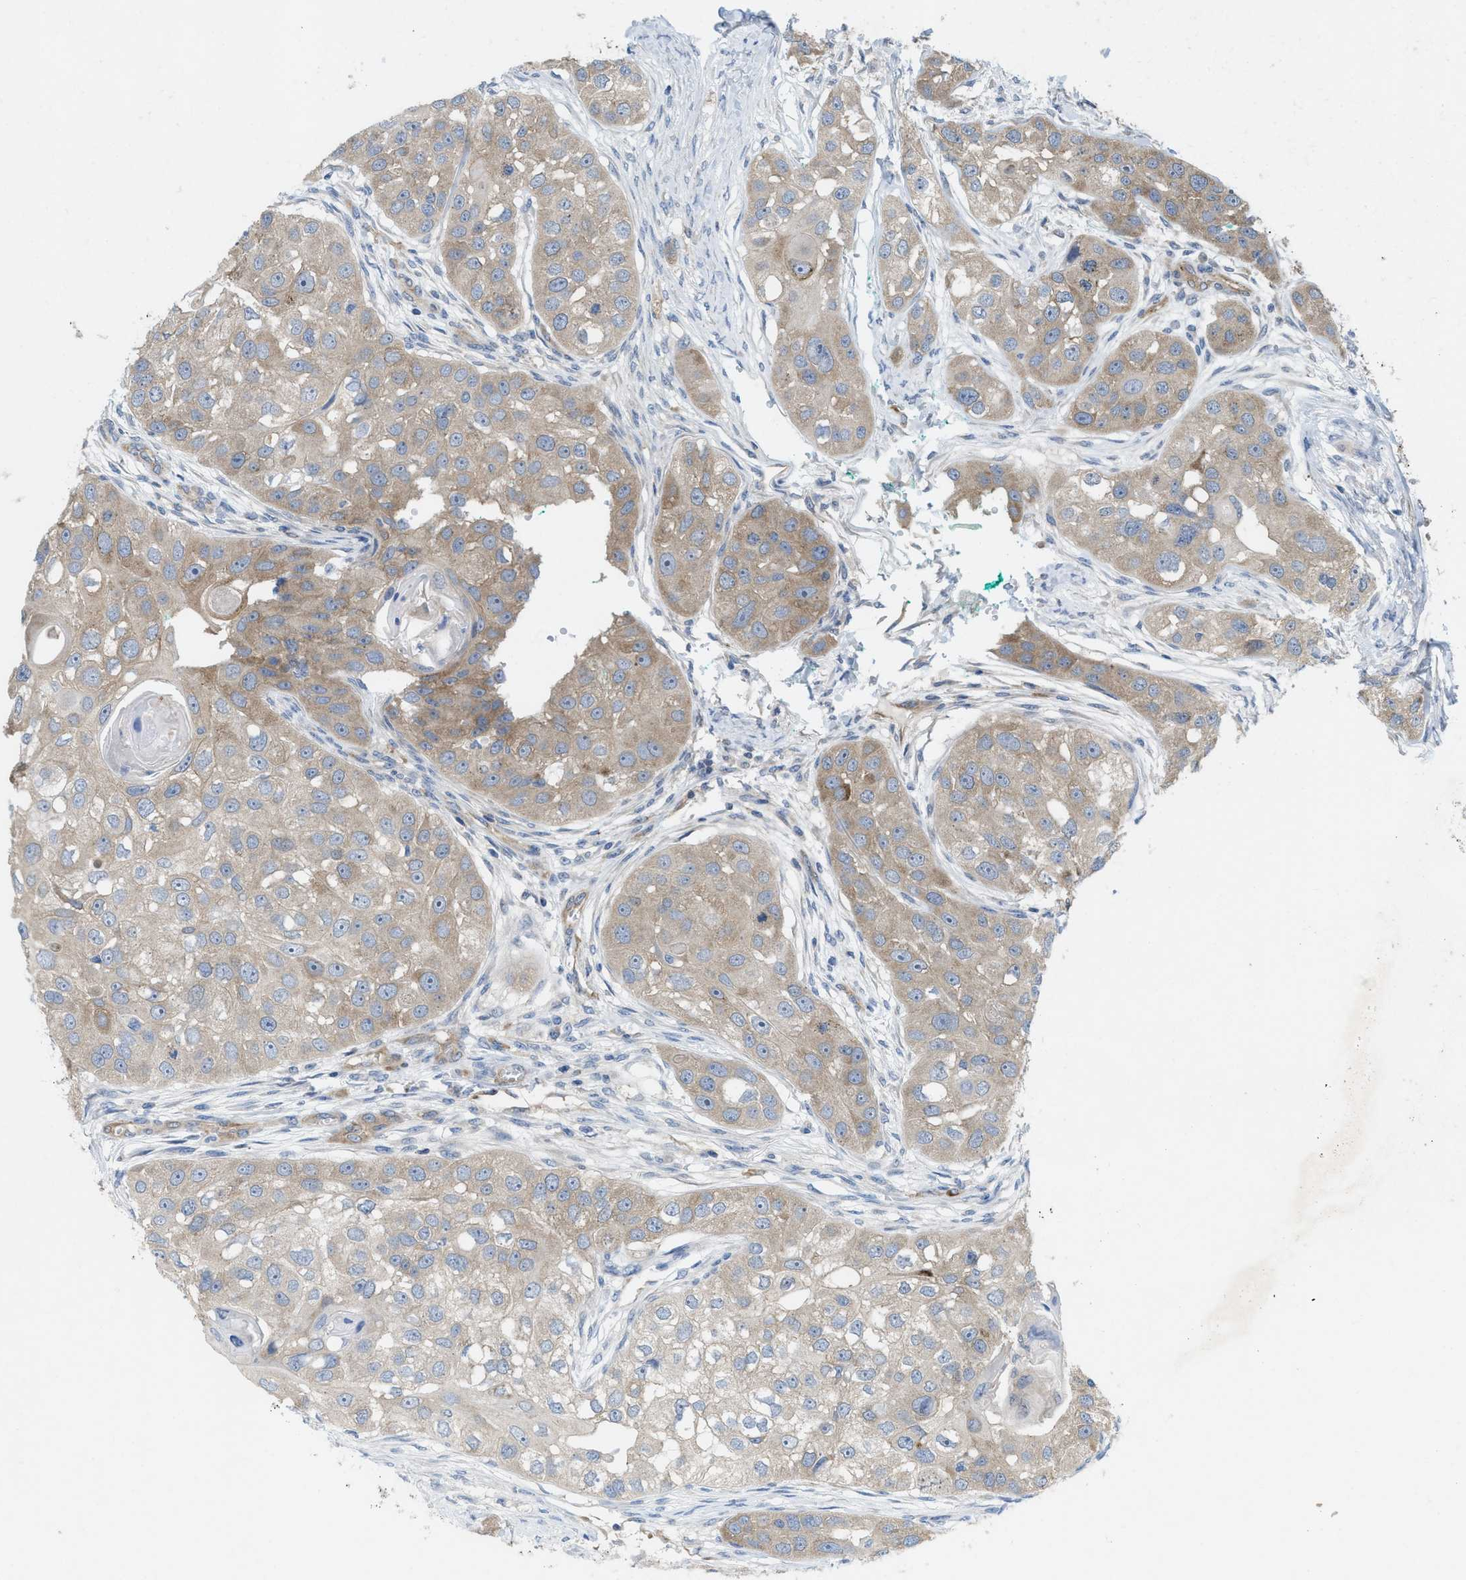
{"staining": {"intensity": "moderate", "quantity": ">75%", "location": "cytoplasmic/membranous"}, "tissue": "head and neck cancer", "cell_type": "Tumor cells", "image_type": "cancer", "snomed": [{"axis": "morphology", "description": "Normal tissue, NOS"}, {"axis": "morphology", "description": "Squamous cell carcinoma, NOS"}, {"axis": "topography", "description": "Skeletal muscle"}, {"axis": "topography", "description": "Head-Neck"}], "caption": "About >75% of tumor cells in human squamous cell carcinoma (head and neck) reveal moderate cytoplasmic/membranous protein expression as visualized by brown immunohistochemical staining.", "gene": "UBAP2", "patient": {"sex": "male", "age": 51}}